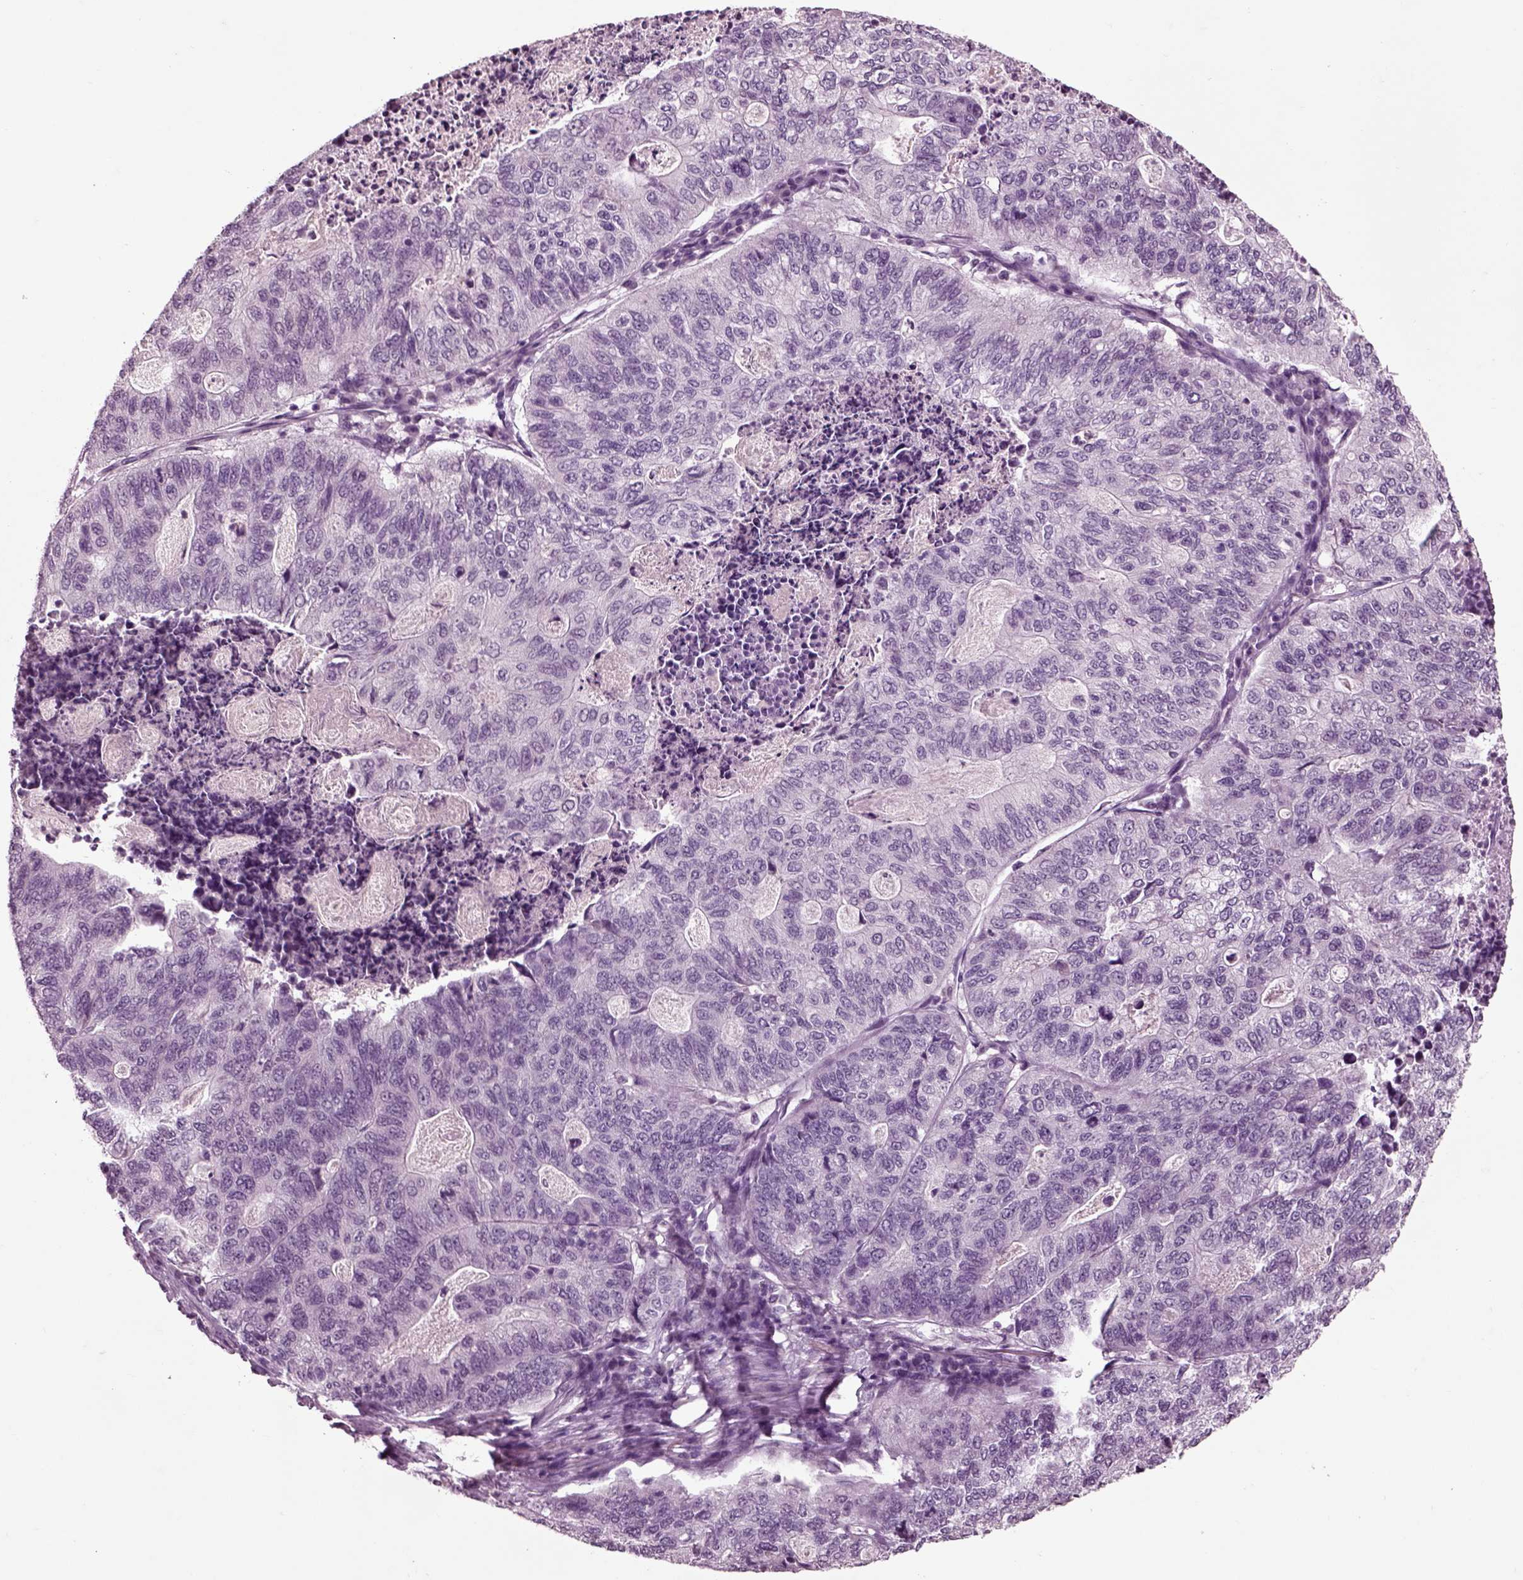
{"staining": {"intensity": "negative", "quantity": "none", "location": "none"}, "tissue": "stomach cancer", "cell_type": "Tumor cells", "image_type": "cancer", "snomed": [{"axis": "morphology", "description": "Adenocarcinoma, NOS"}, {"axis": "topography", "description": "Stomach, upper"}], "caption": "High magnification brightfield microscopy of adenocarcinoma (stomach) stained with DAB (brown) and counterstained with hematoxylin (blue): tumor cells show no significant staining. Brightfield microscopy of immunohistochemistry (IHC) stained with DAB (3,3'-diaminobenzidine) (brown) and hematoxylin (blue), captured at high magnification.", "gene": "CHGB", "patient": {"sex": "female", "age": 67}}